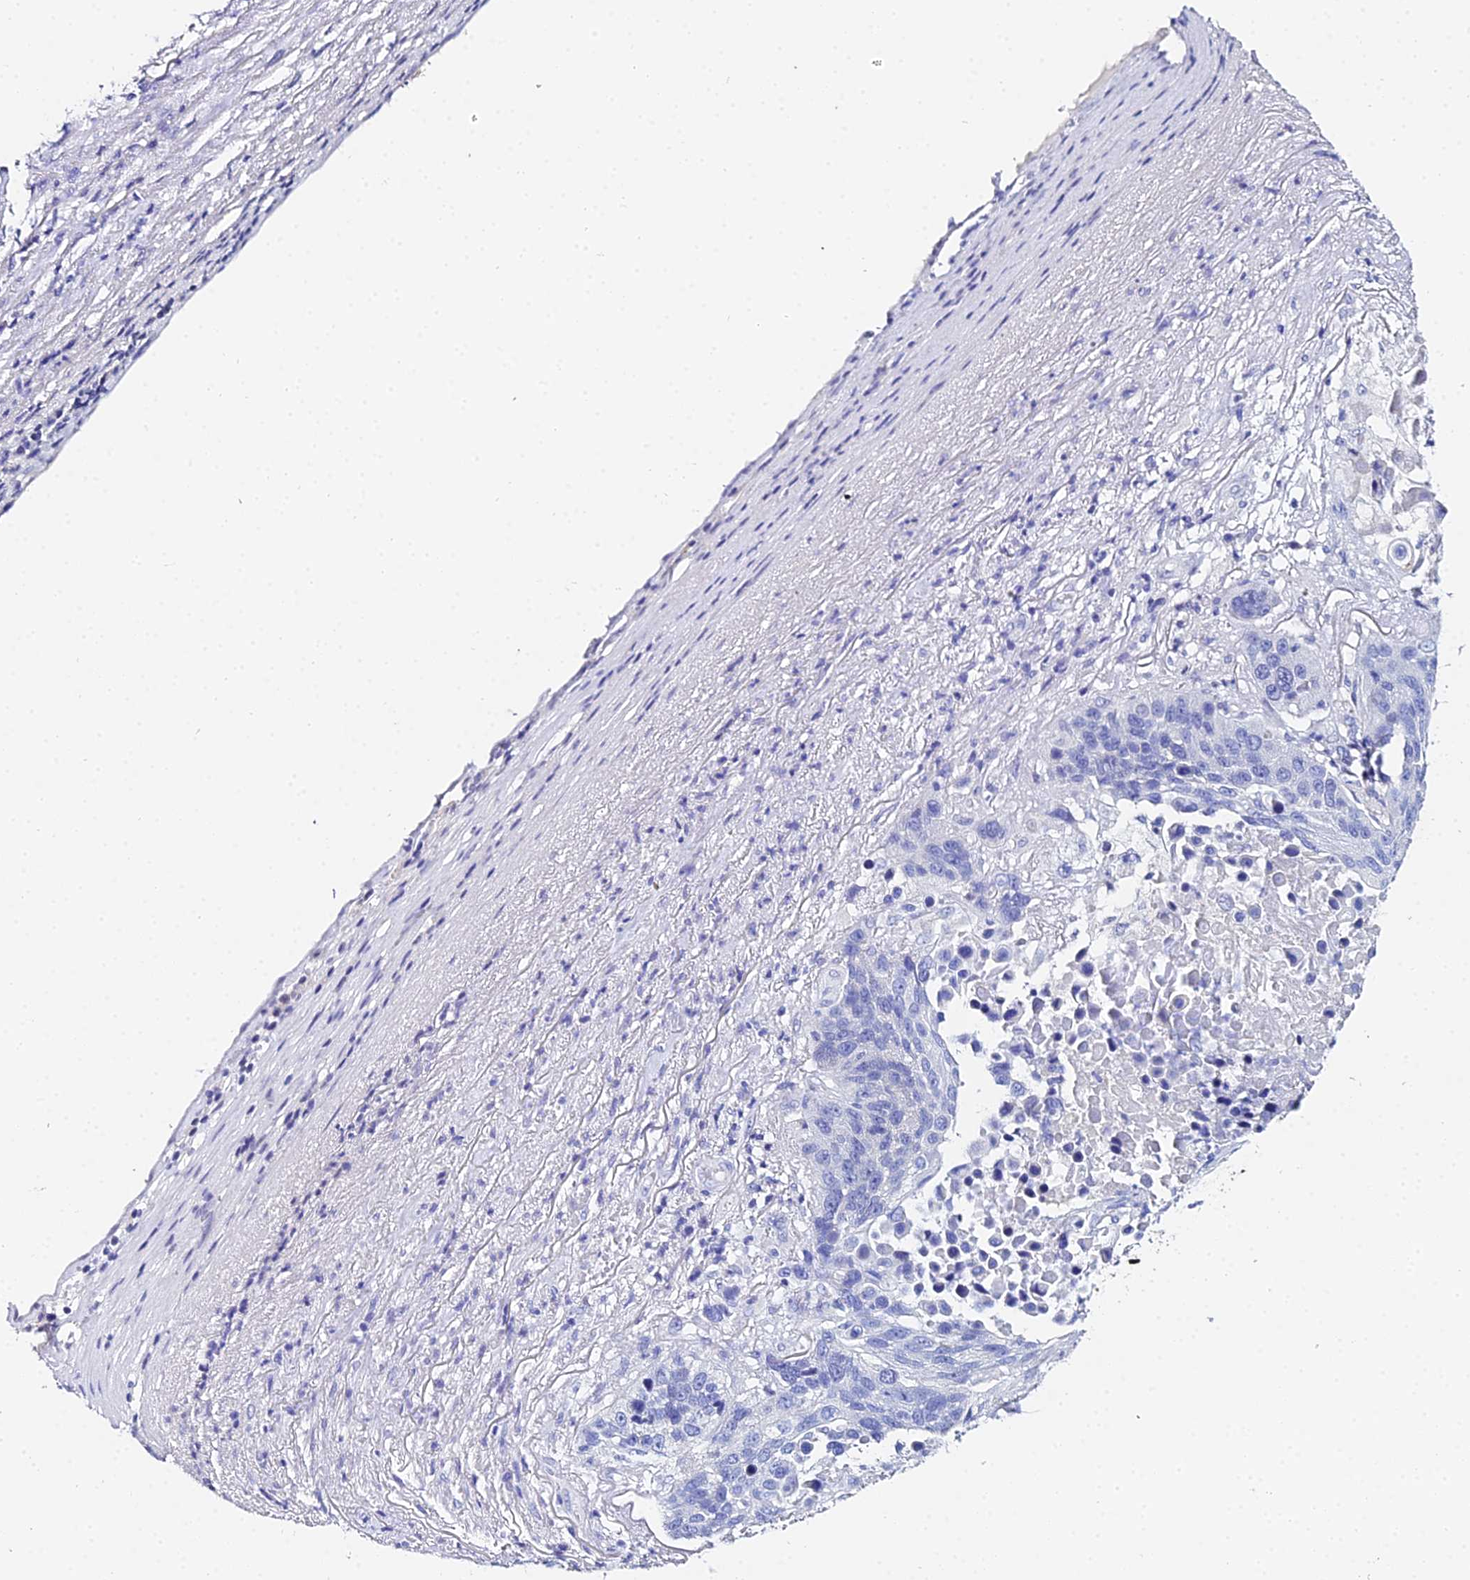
{"staining": {"intensity": "negative", "quantity": "none", "location": "none"}, "tissue": "lung cancer", "cell_type": "Tumor cells", "image_type": "cancer", "snomed": [{"axis": "morphology", "description": "Normal tissue, NOS"}, {"axis": "morphology", "description": "Squamous cell carcinoma, NOS"}, {"axis": "topography", "description": "Lymph node"}, {"axis": "topography", "description": "Lung"}], "caption": "This is an immunohistochemistry micrograph of human lung cancer. There is no staining in tumor cells.", "gene": "OCM", "patient": {"sex": "male", "age": 66}}